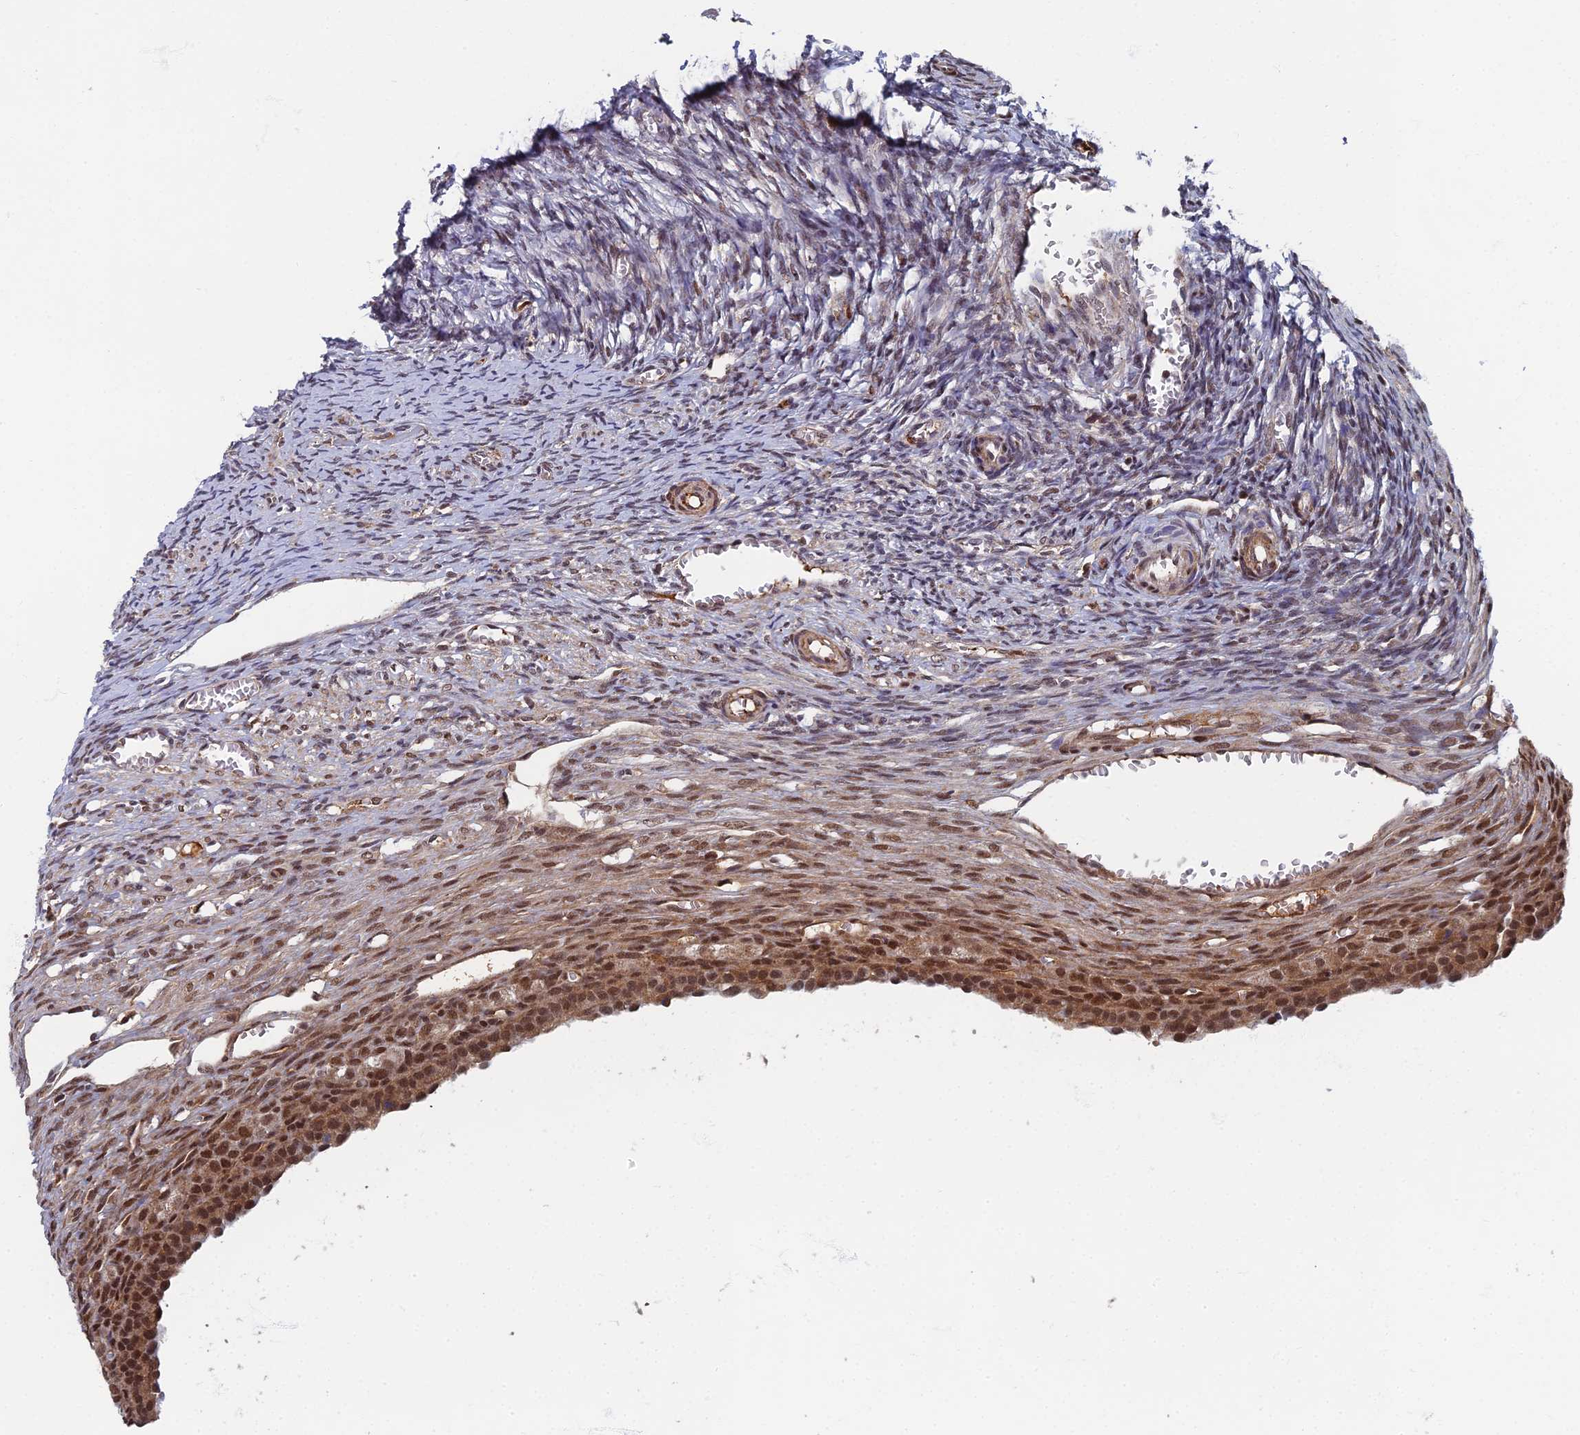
{"staining": {"intensity": "weak", "quantity": "<25%", "location": "cytoplasmic/membranous"}, "tissue": "ovary", "cell_type": "Follicle cells", "image_type": "normal", "snomed": [{"axis": "morphology", "description": "Normal tissue, NOS"}, {"axis": "topography", "description": "Ovary"}], "caption": "The image displays no significant expression in follicle cells of ovary.", "gene": "TAF13", "patient": {"sex": "female", "age": 27}}